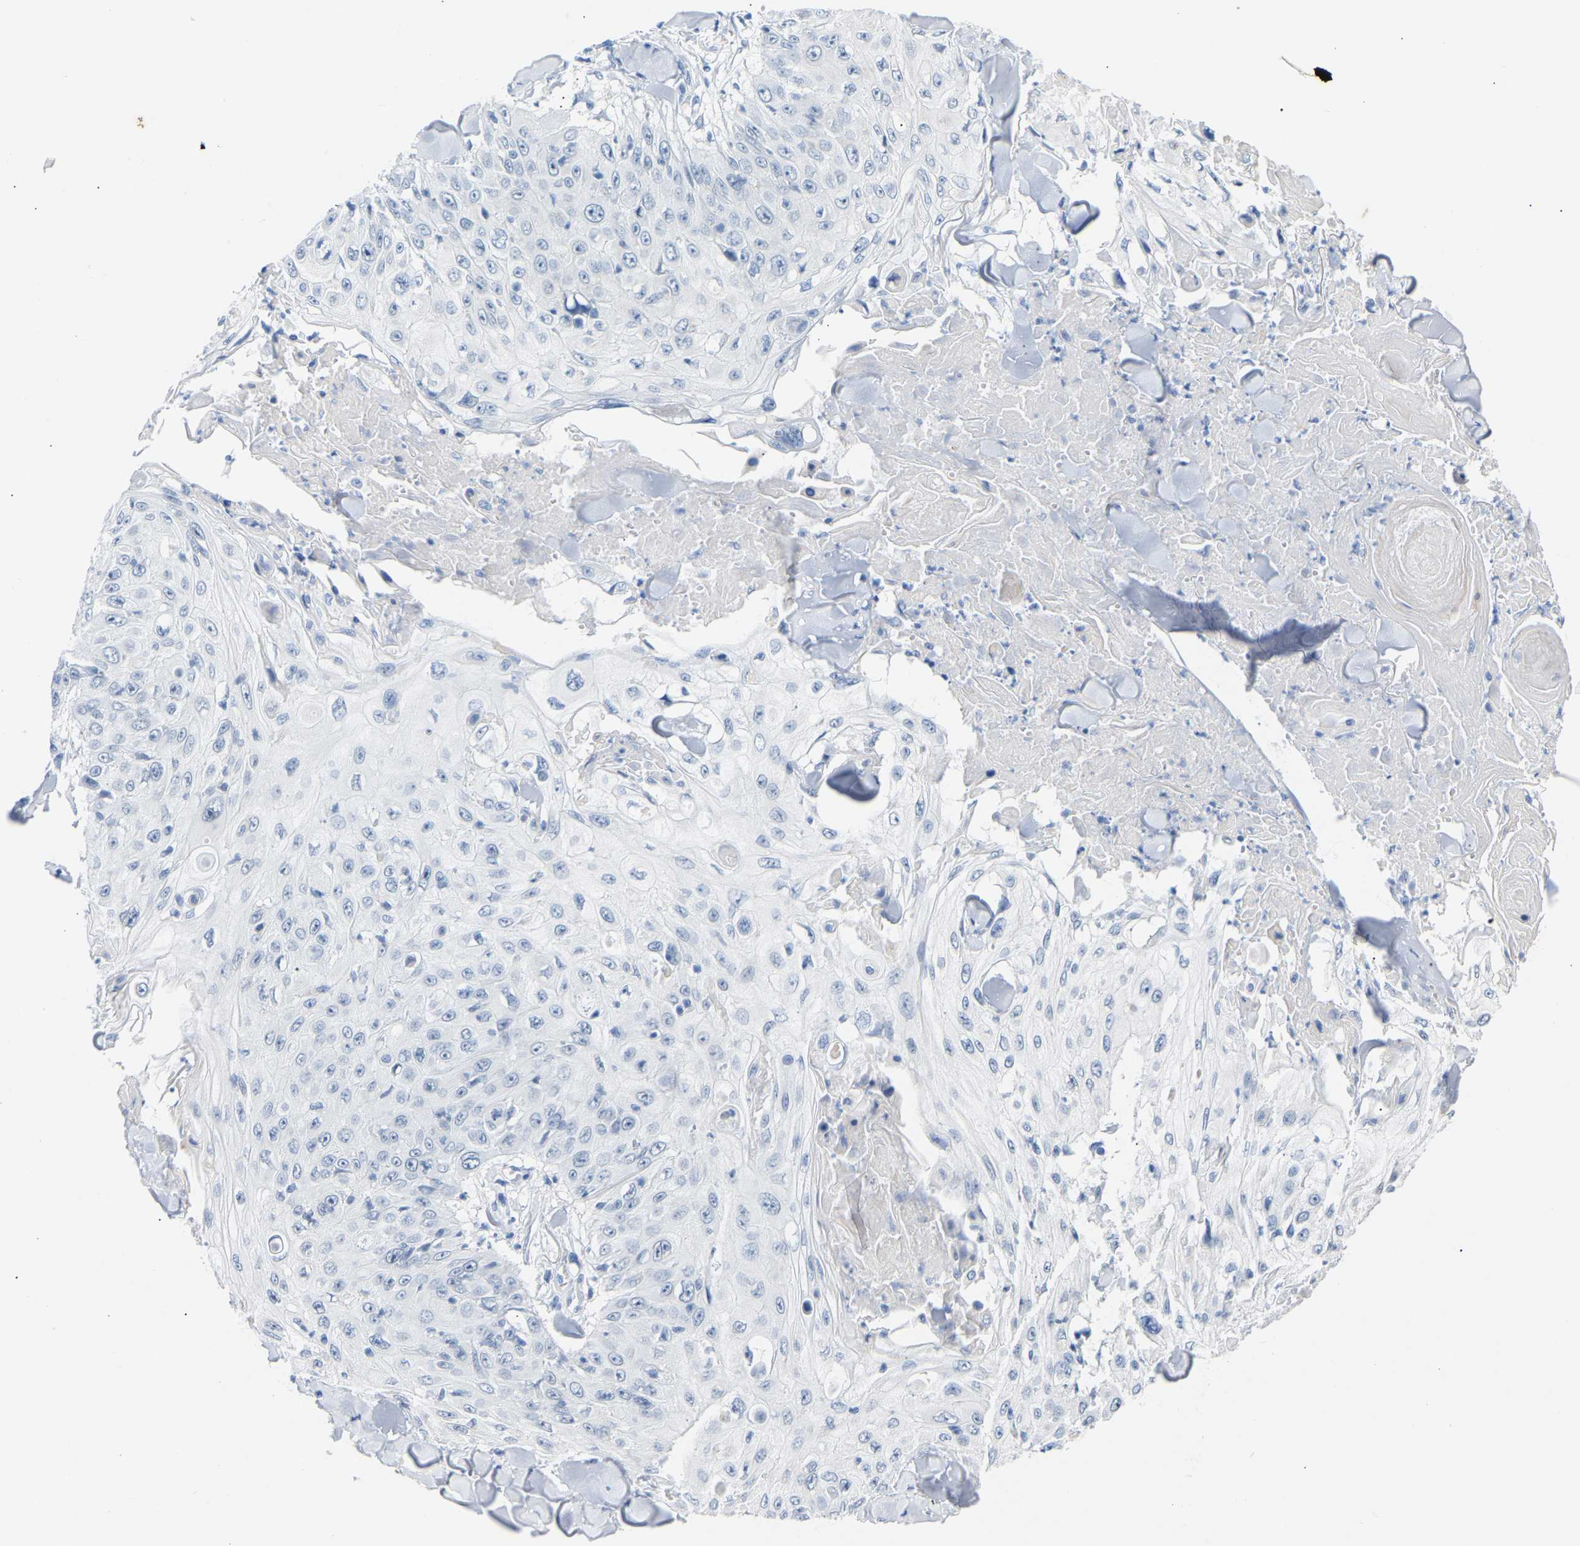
{"staining": {"intensity": "negative", "quantity": "none", "location": "none"}, "tissue": "skin cancer", "cell_type": "Tumor cells", "image_type": "cancer", "snomed": [{"axis": "morphology", "description": "Squamous cell carcinoma, NOS"}, {"axis": "topography", "description": "Skin"}], "caption": "The IHC micrograph has no significant staining in tumor cells of skin cancer (squamous cell carcinoma) tissue. The staining was performed using DAB to visualize the protein expression in brown, while the nuclei were stained in blue with hematoxylin (Magnification: 20x).", "gene": "PEX1", "patient": {"sex": "male", "age": 86}}